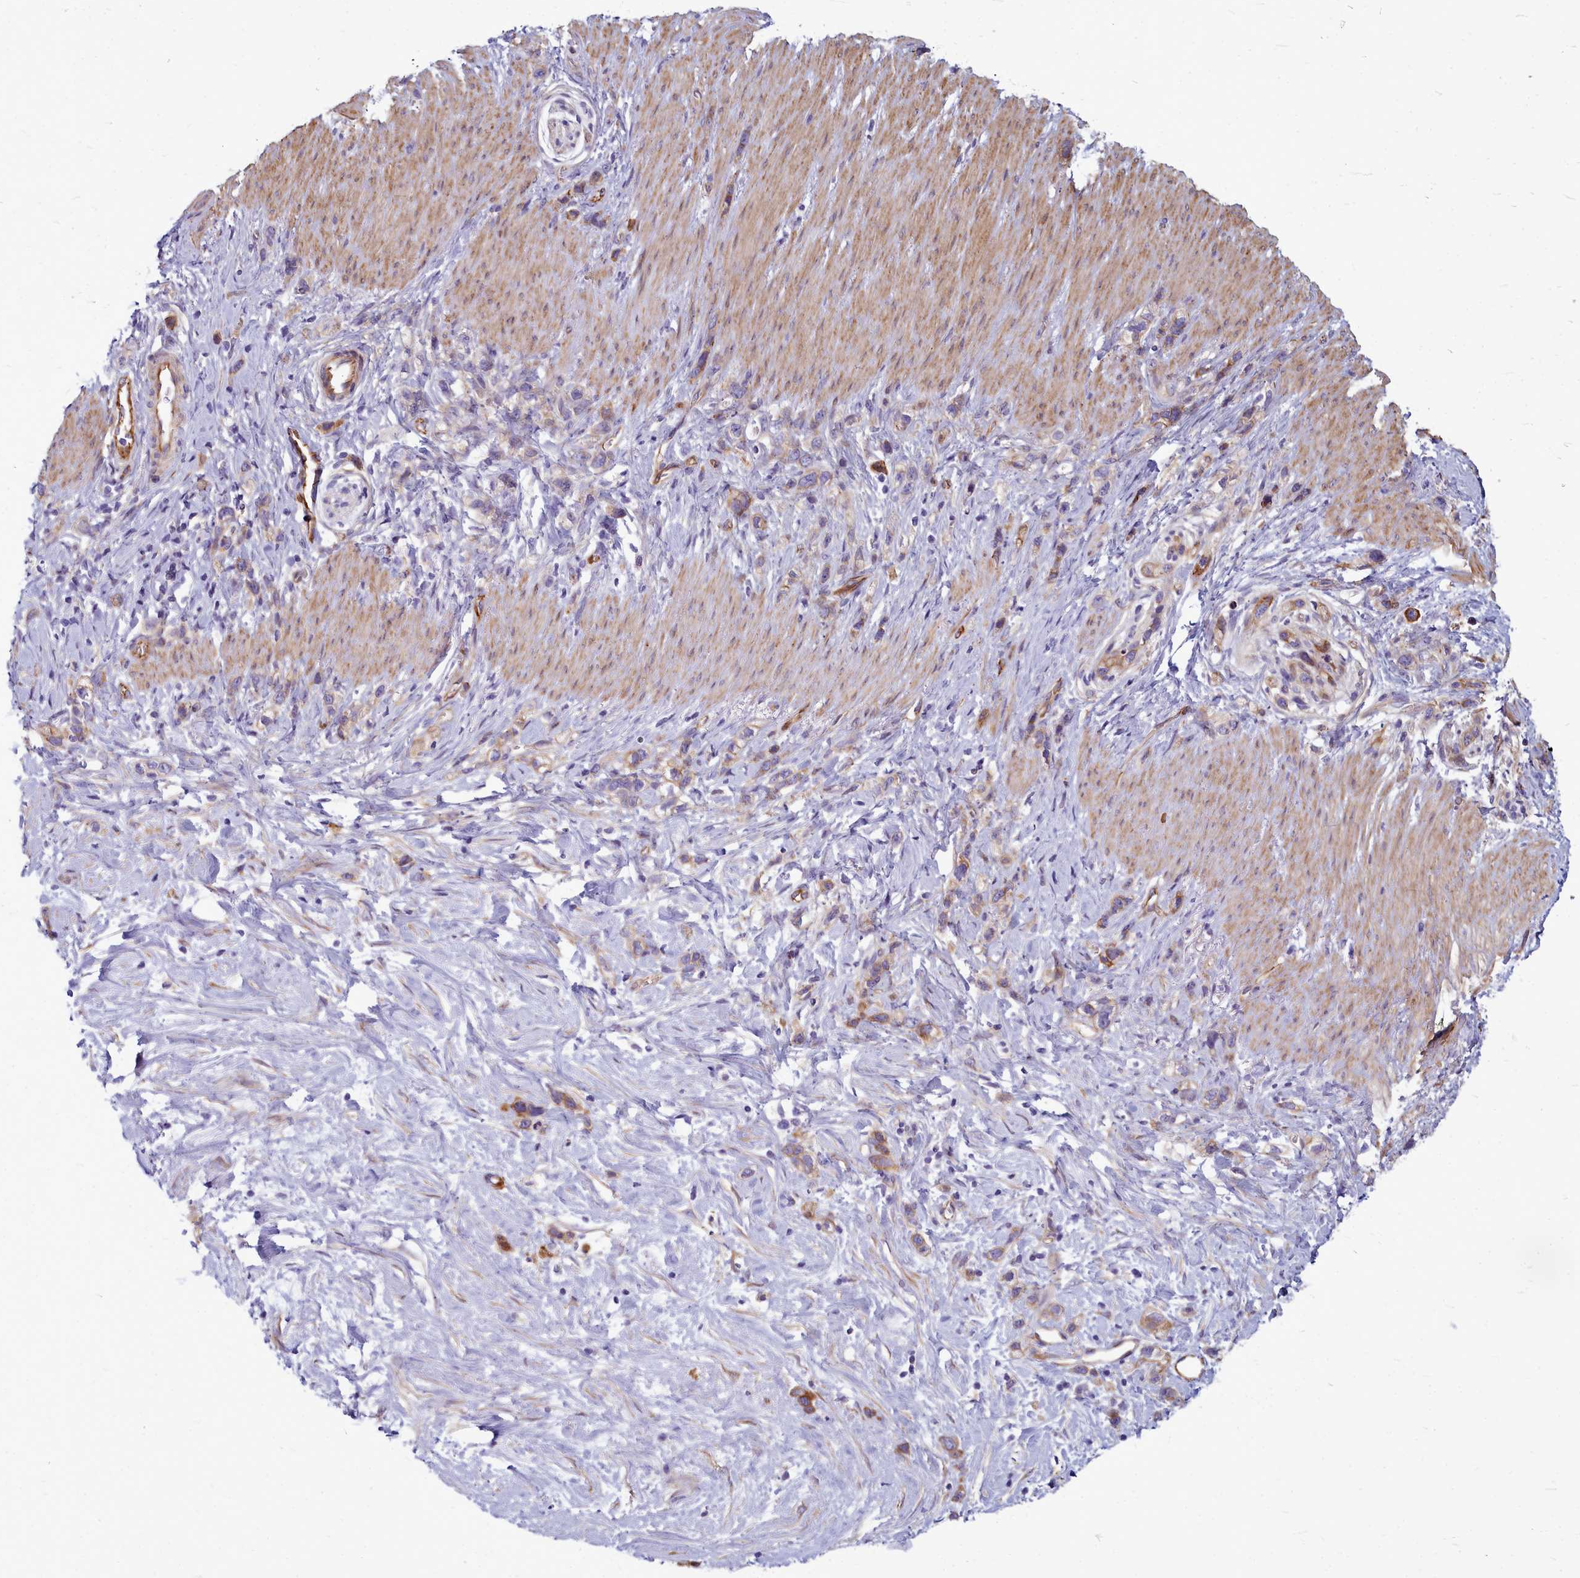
{"staining": {"intensity": "moderate", "quantity": "<25%", "location": "cytoplasmic/membranous"}, "tissue": "stomach cancer", "cell_type": "Tumor cells", "image_type": "cancer", "snomed": [{"axis": "morphology", "description": "Adenocarcinoma, NOS"}, {"axis": "topography", "description": "Stomach"}], "caption": "A low amount of moderate cytoplasmic/membranous staining is present in about <25% of tumor cells in adenocarcinoma (stomach) tissue.", "gene": "TTC5", "patient": {"sex": "female", "age": 65}}